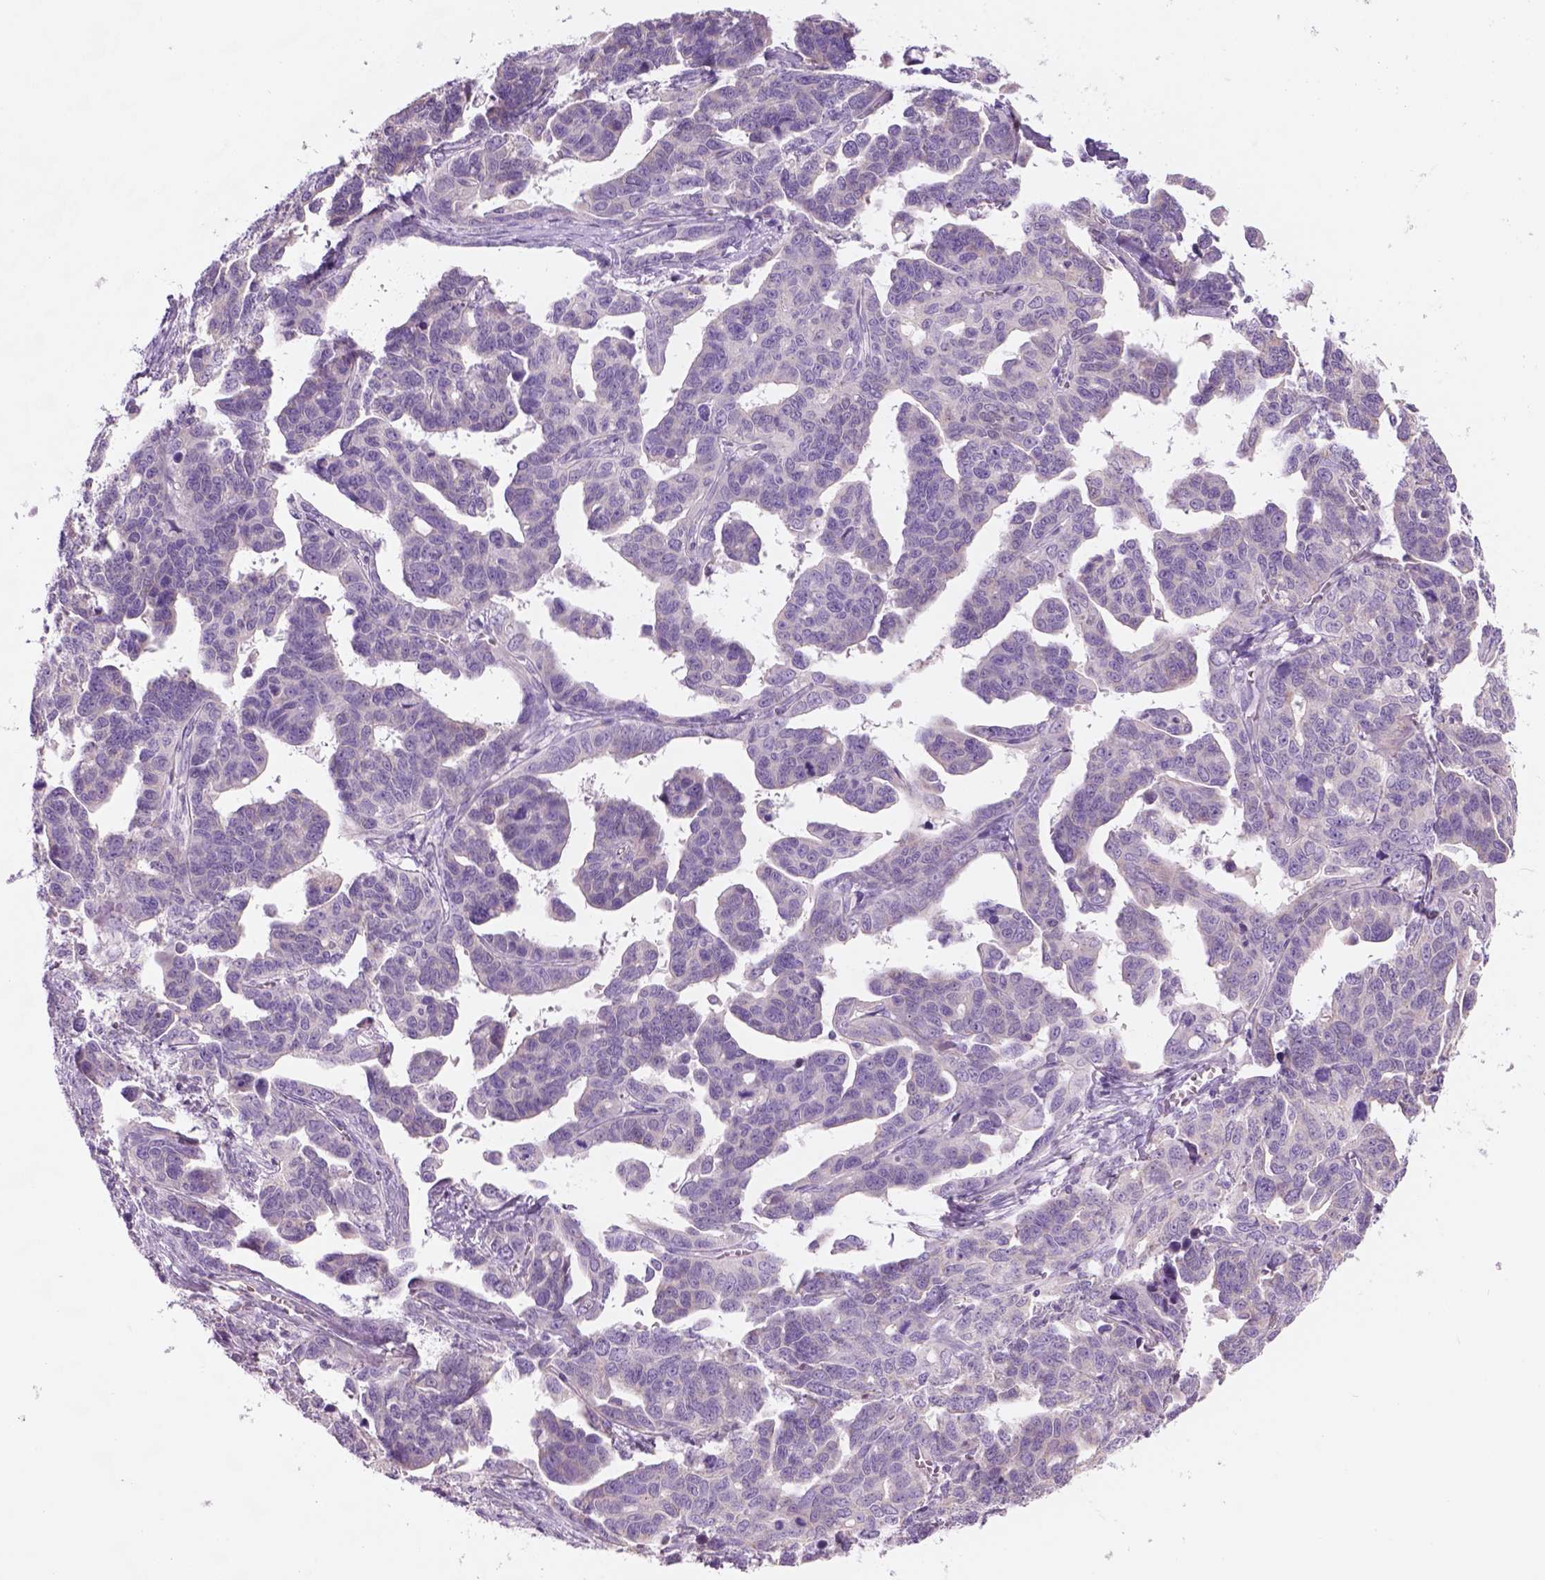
{"staining": {"intensity": "negative", "quantity": "none", "location": "none"}, "tissue": "ovarian cancer", "cell_type": "Tumor cells", "image_type": "cancer", "snomed": [{"axis": "morphology", "description": "Cystadenocarcinoma, serous, NOS"}, {"axis": "topography", "description": "Ovary"}], "caption": "A high-resolution photomicrograph shows immunohistochemistry staining of ovarian serous cystadenocarcinoma, which reveals no significant staining in tumor cells. (DAB immunohistochemistry (IHC) visualized using brightfield microscopy, high magnification).", "gene": "CD84", "patient": {"sex": "female", "age": 69}}